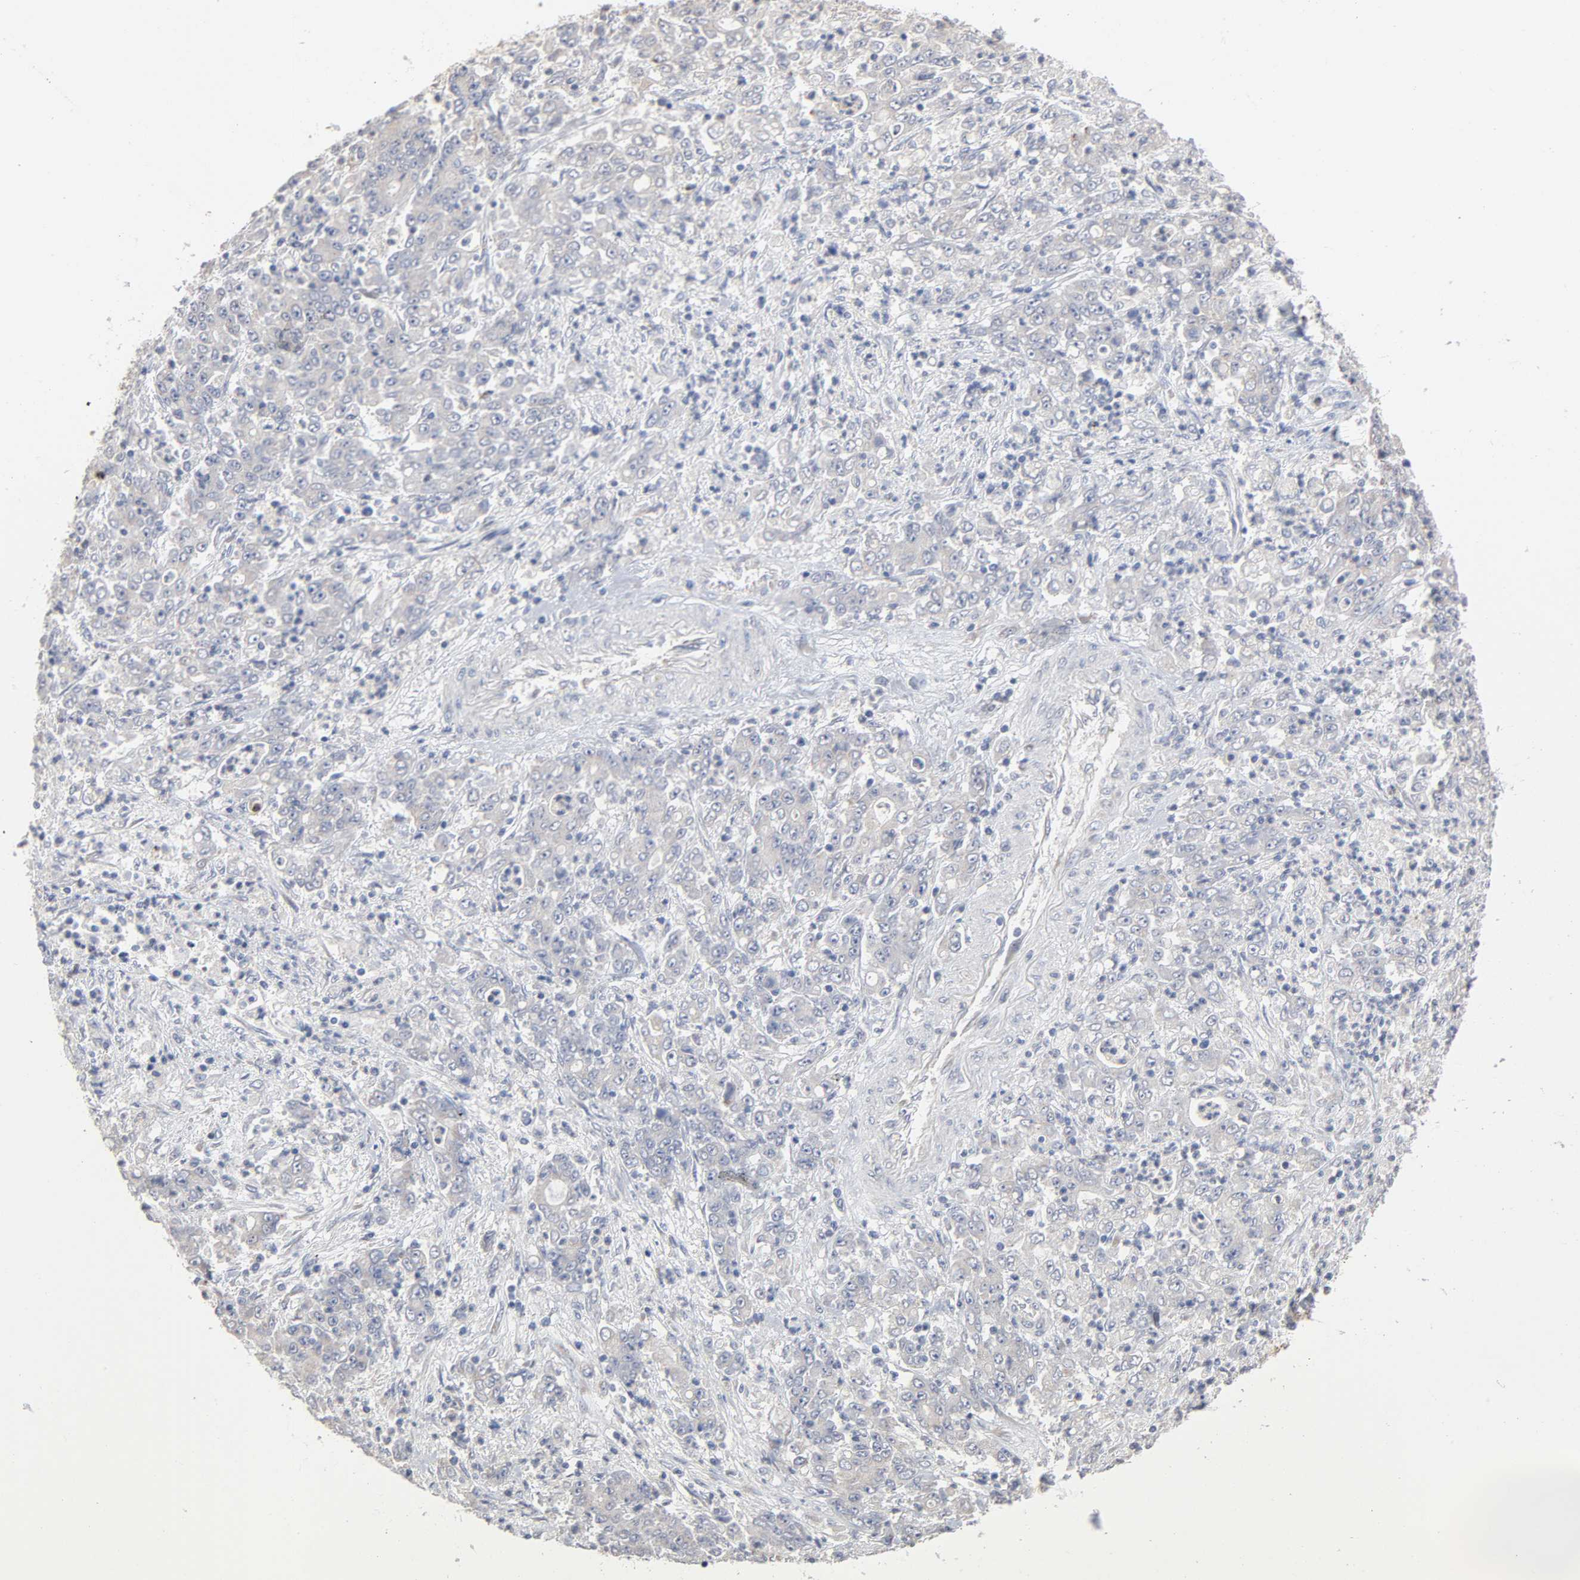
{"staining": {"intensity": "negative", "quantity": "none", "location": "none"}, "tissue": "stomach cancer", "cell_type": "Tumor cells", "image_type": "cancer", "snomed": [{"axis": "morphology", "description": "Adenocarcinoma, NOS"}, {"axis": "topography", "description": "Stomach, lower"}], "caption": "Tumor cells show no significant protein staining in stomach cancer (adenocarcinoma).", "gene": "AK7", "patient": {"sex": "female", "age": 71}}